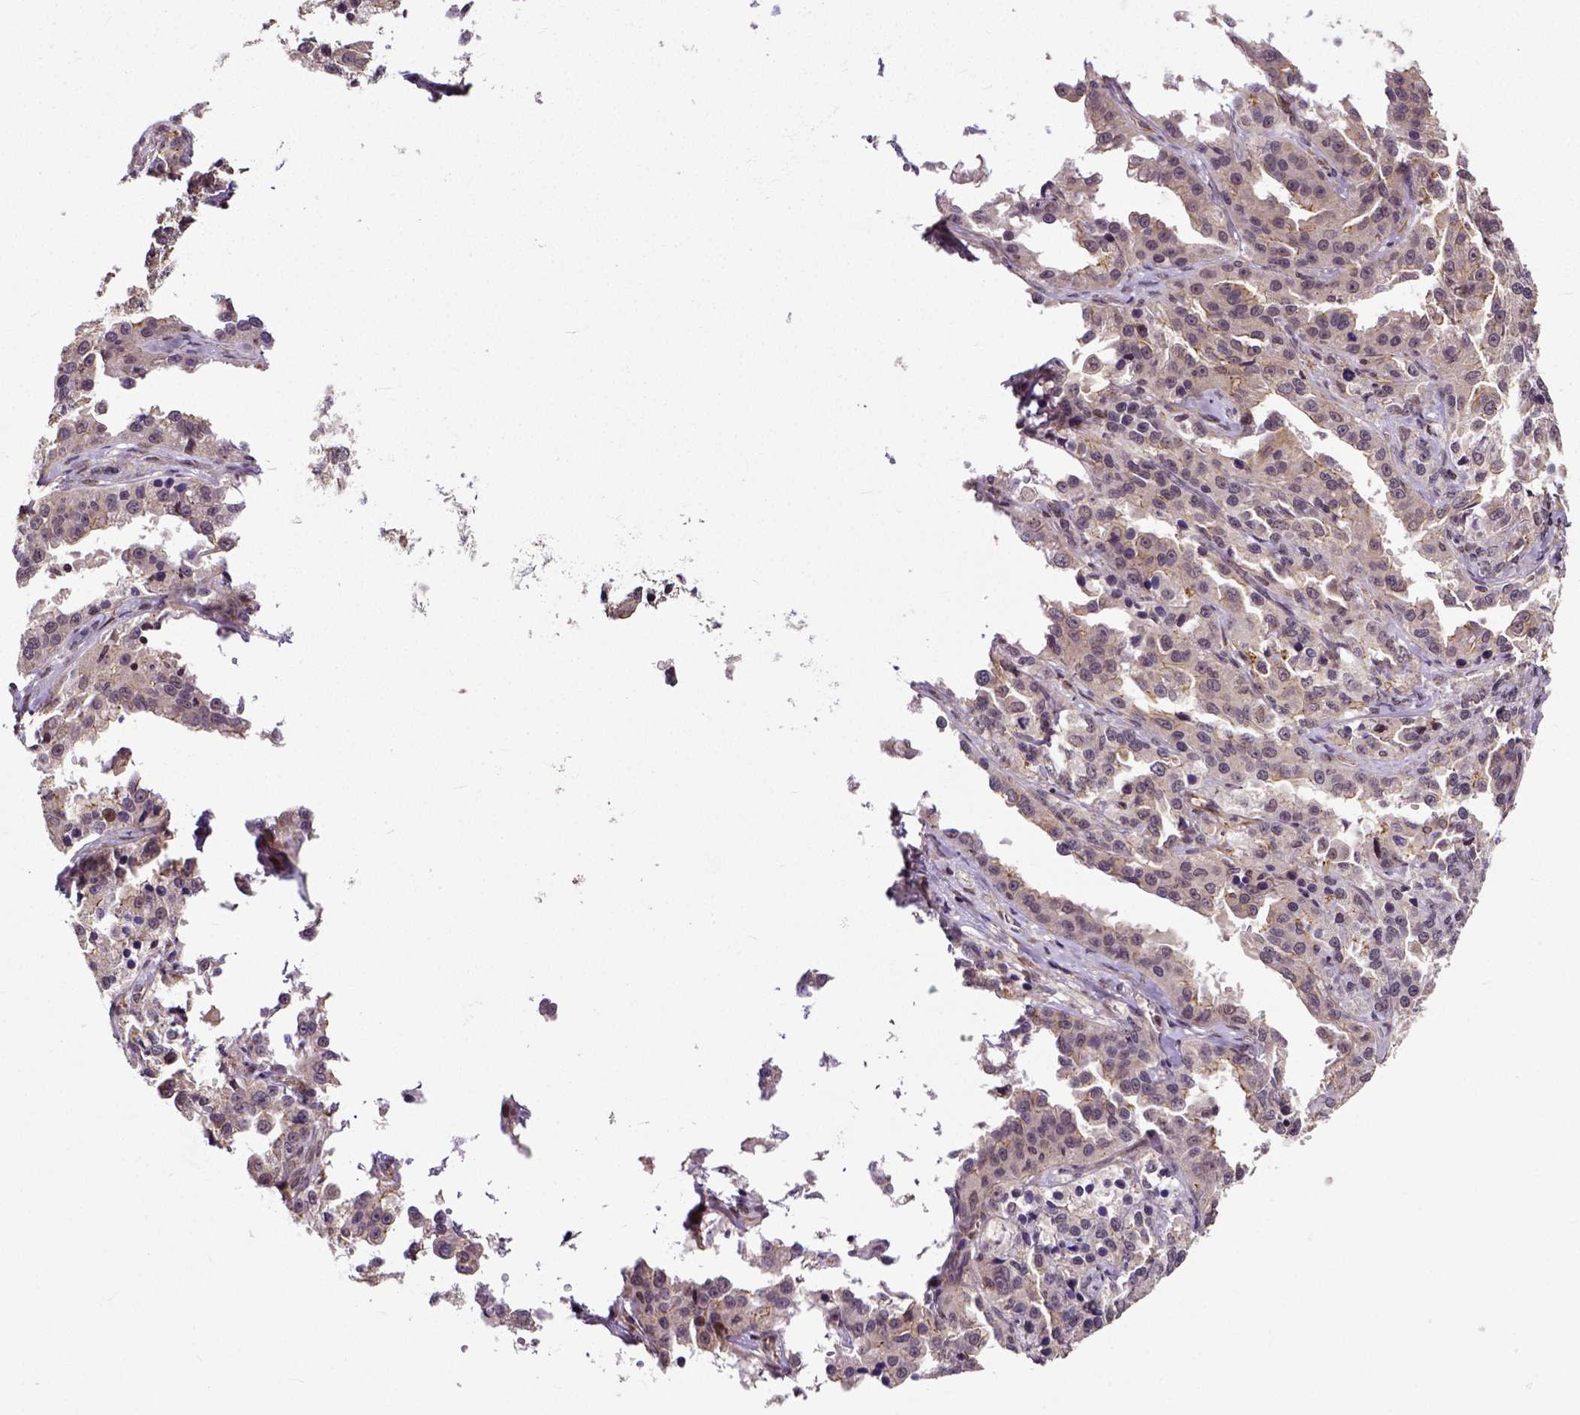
{"staining": {"intensity": "weak", "quantity": "25%-75%", "location": "cytoplasmic/membranous"}, "tissue": "ovarian cancer", "cell_type": "Tumor cells", "image_type": "cancer", "snomed": [{"axis": "morphology", "description": "Cystadenocarcinoma, serous, NOS"}, {"axis": "topography", "description": "Ovary"}], "caption": "High-magnification brightfield microscopy of ovarian serous cystadenocarcinoma stained with DAB (3,3'-diaminobenzidine) (brown) and counterstained with hematoxylin (blue). tumor cells exhibit weak cytoplasmic/membranous expression is present in approximately25%-75% of cells. (Stains: DAB in brown, nuclei in blue, Microscopy: brightfield microscopy at high magnification).", "gene": "DICER1", "patient": {"sex": "female", "age": 75}}